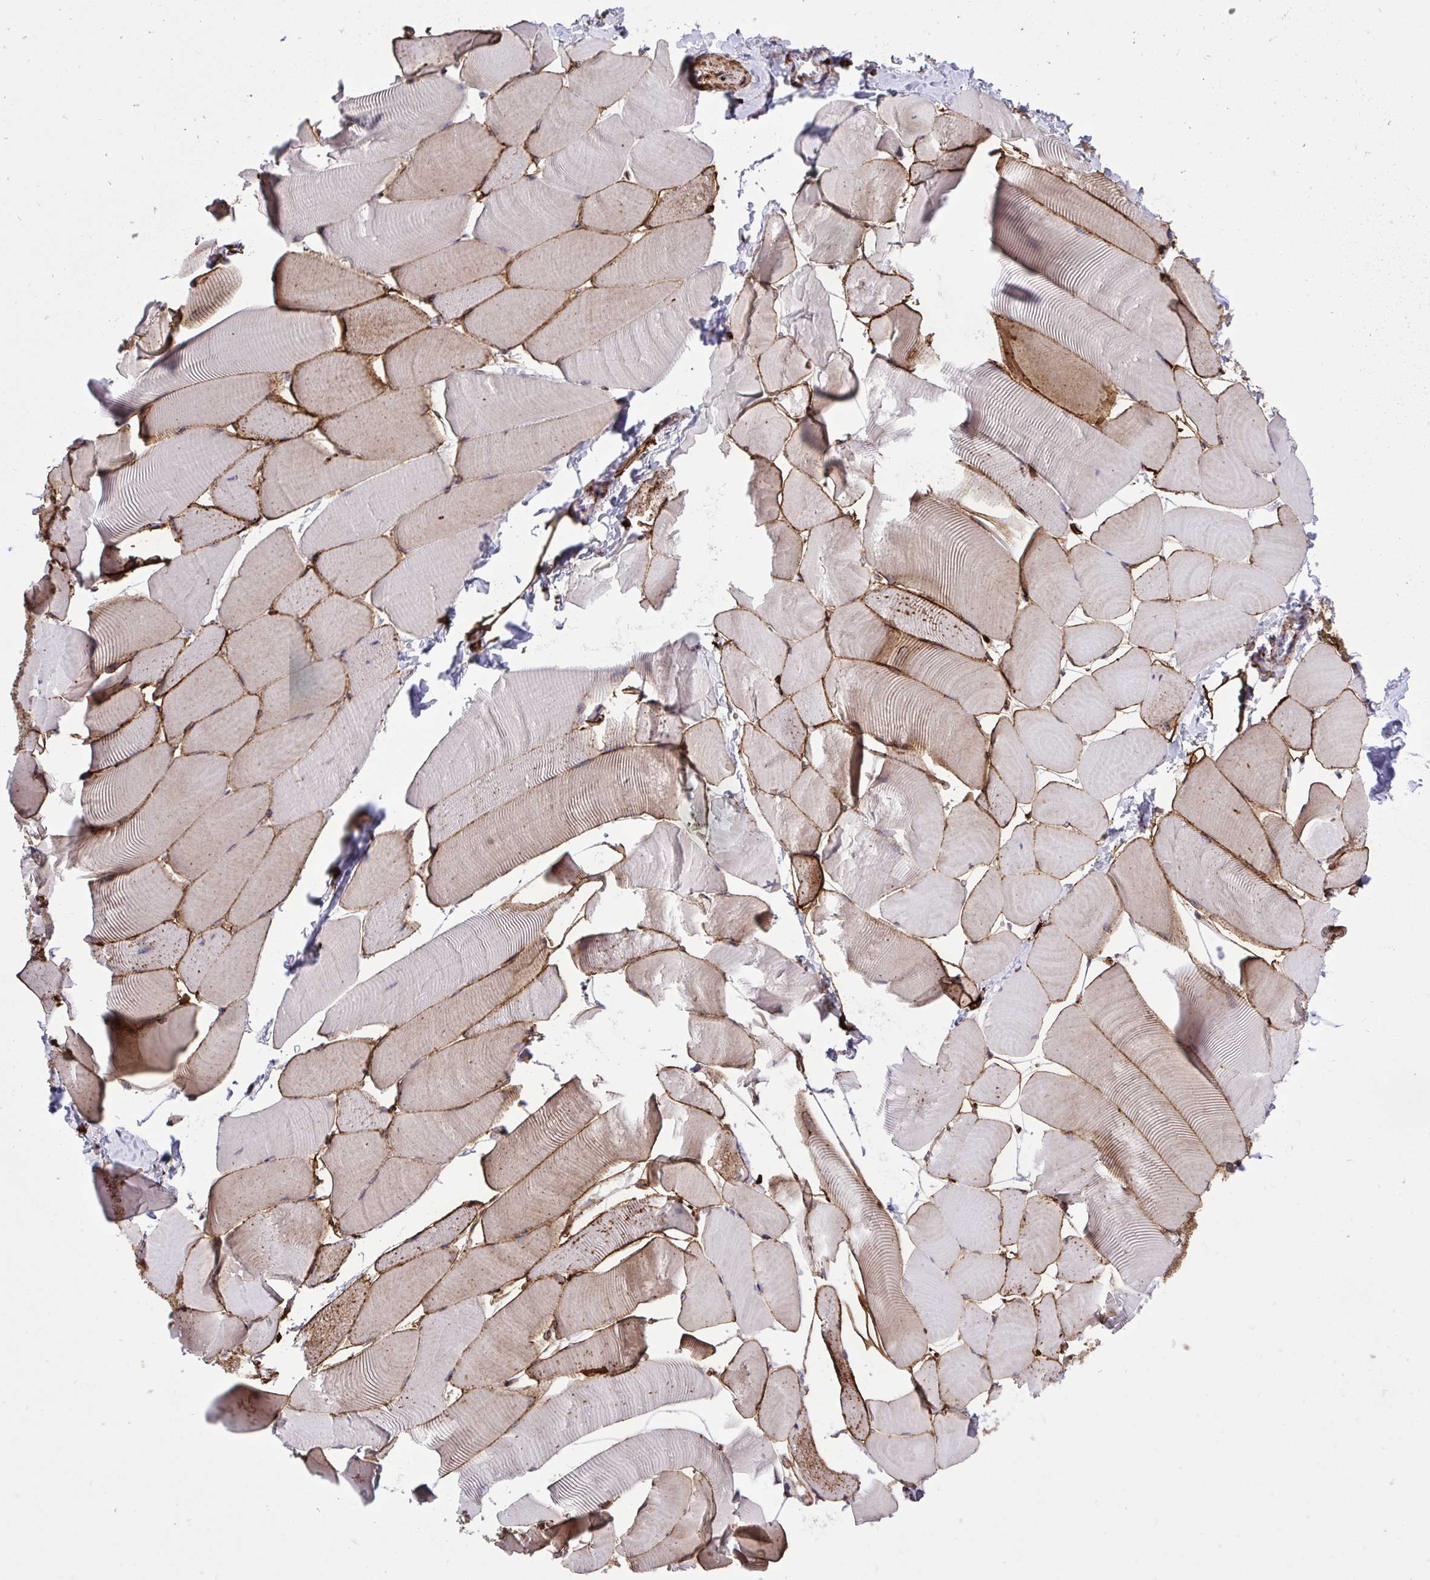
{"staining": {"intensity": "moderate", "quantity": "25%-75%", "location": "cytoplasmic/membranous"}, "tissue": "skeletal muscle", "cell_type": "Myocytes", "image_type": "normal", "snomed": [{"axis": "morphology", "description": "Normal tissue, NOS"}, {"axis": "topography", "description": "Skeletal muscle"}], "caption": "The histopathology image demonstrates a brown stain indicating the presence of a protein in the cytoplasmic/membranous of myocytes in skeletal muscle. (DAB (3,3'-diaminobenzidine) = brown stain, brightfield microscopy at high magnification).", "gene": "ERI1", "patient": {"sex": "male", "age": 25}}